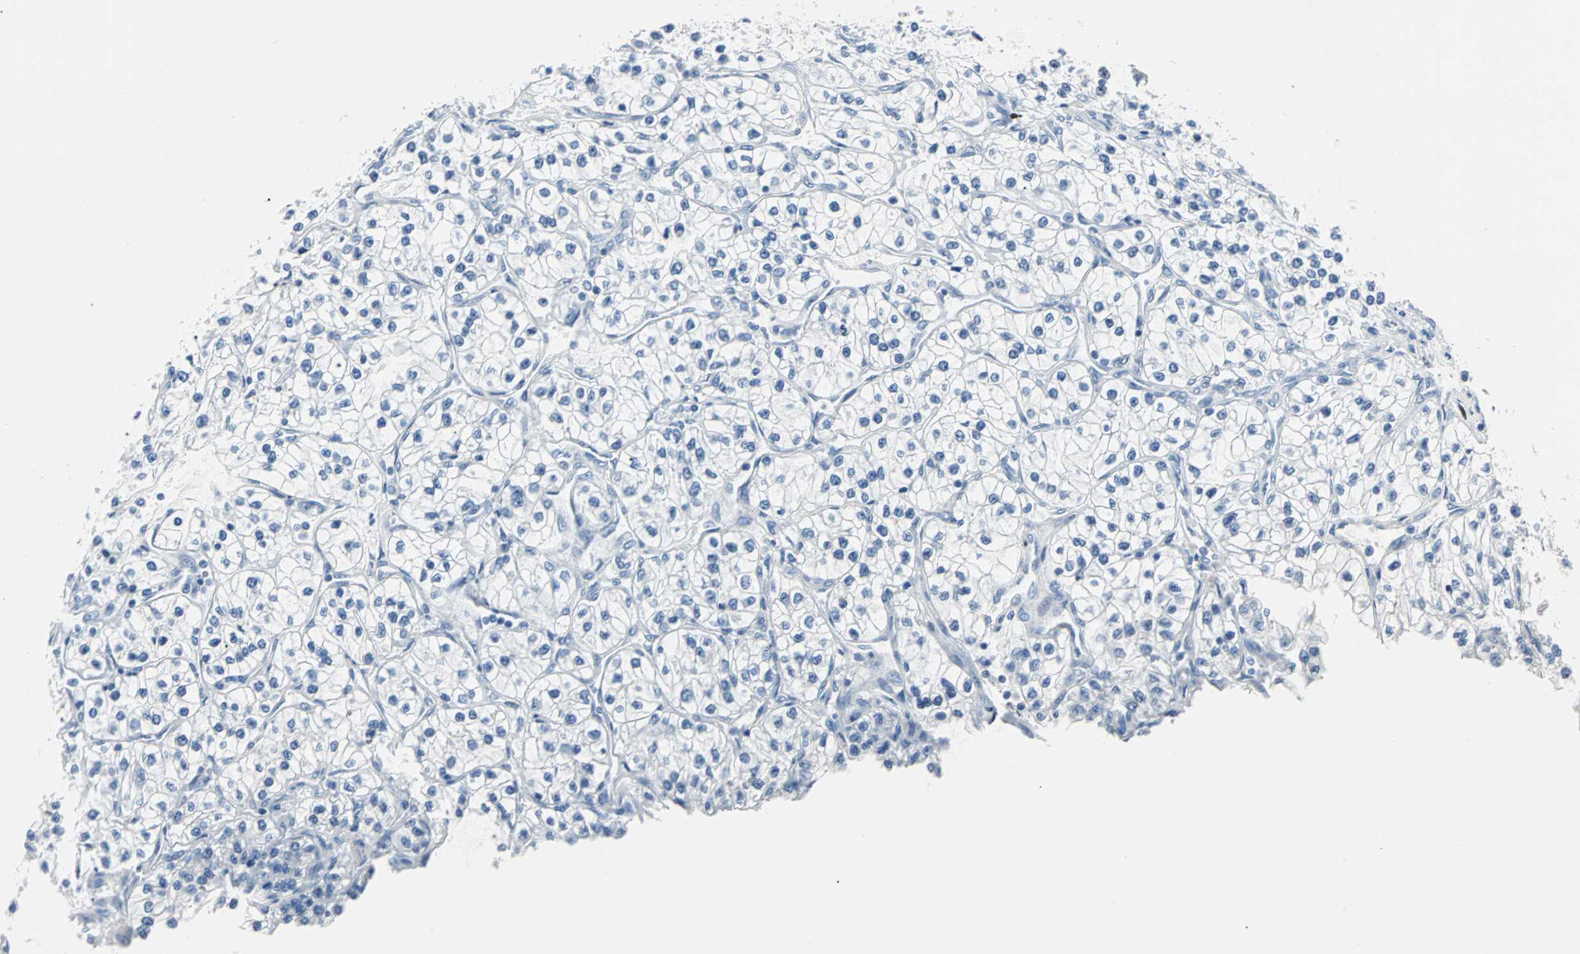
{"staining": {"intensity": "negative", "quantity": "none", "location": "none"}, "tissue": "renal cancer", "cell_type": "Tumor cells", "image_type": "cancer", "snomed": [{"axis": "morphology", "description": "Adenocarcinoma, NOS"}, {"axis": "topography", "description": "Kidney"}], "caption": "A high-resolution micrograph shows immunohistochemistry (IHC) staining of renal cancer, which displays no significant positivity in tumor cells.", "gene": "IL33", "patient": {"sex": "female", "age": 57}}